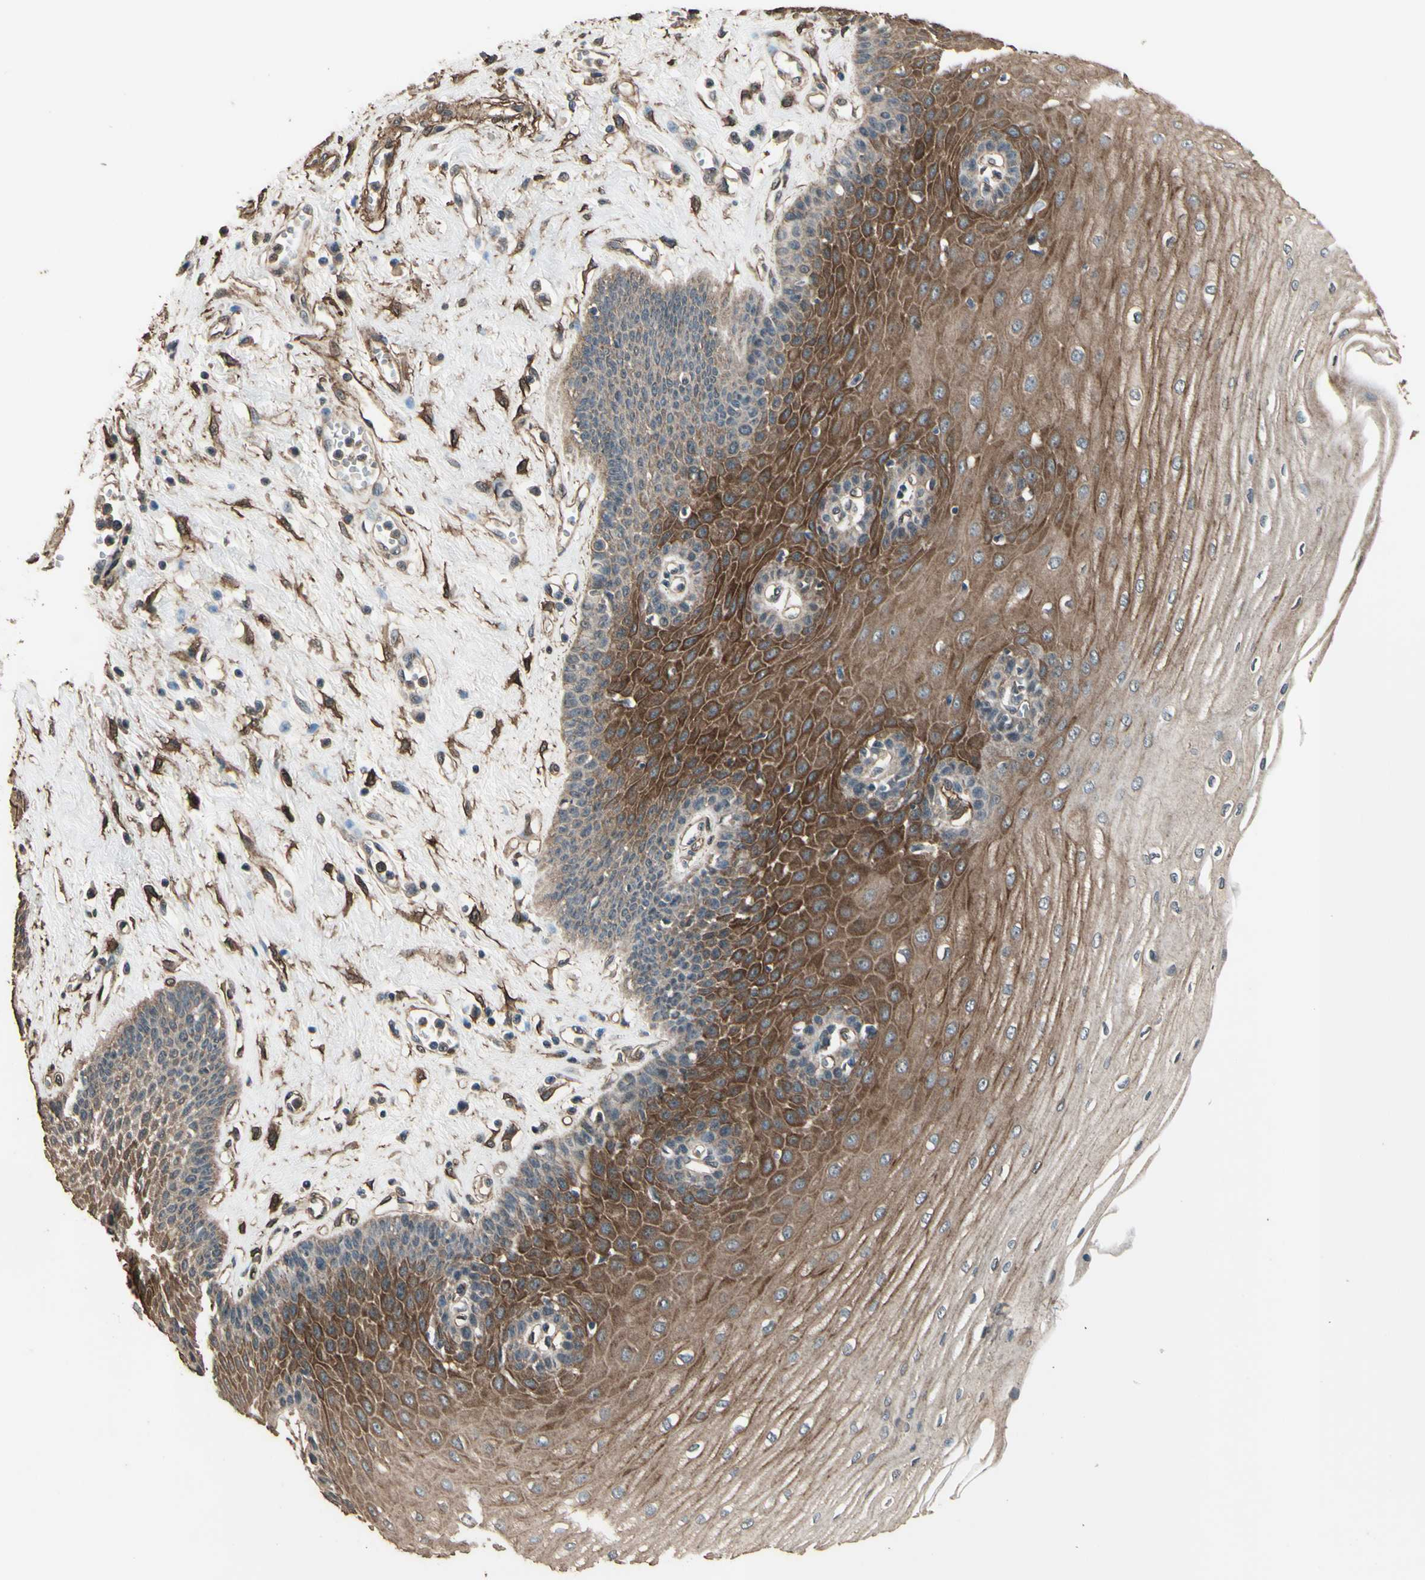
{"staining": {"intensity": "moderate", "quantity": ">75%", "location": "cytoplasmic/membranous"}, "tissue": "esophagus", "cell_type": "Squamous epithelial cells", "image_type": "normal", "snomed": [{"axis": "morphology", "description": "Normal tissue, NOS"}, {"axis": "morphology", "description": "Squamous cell carcinoma, NOS"}, {"axis": "topography", "description": "Esophagus"}], "caption": "Protein staining shows moderate cytoplasmic/membranous staining in approximately >75% of squamous epithelial cells in benign esophagus.", "gene": "TSPO", "patient": {"sex": "male", "age": 65}}